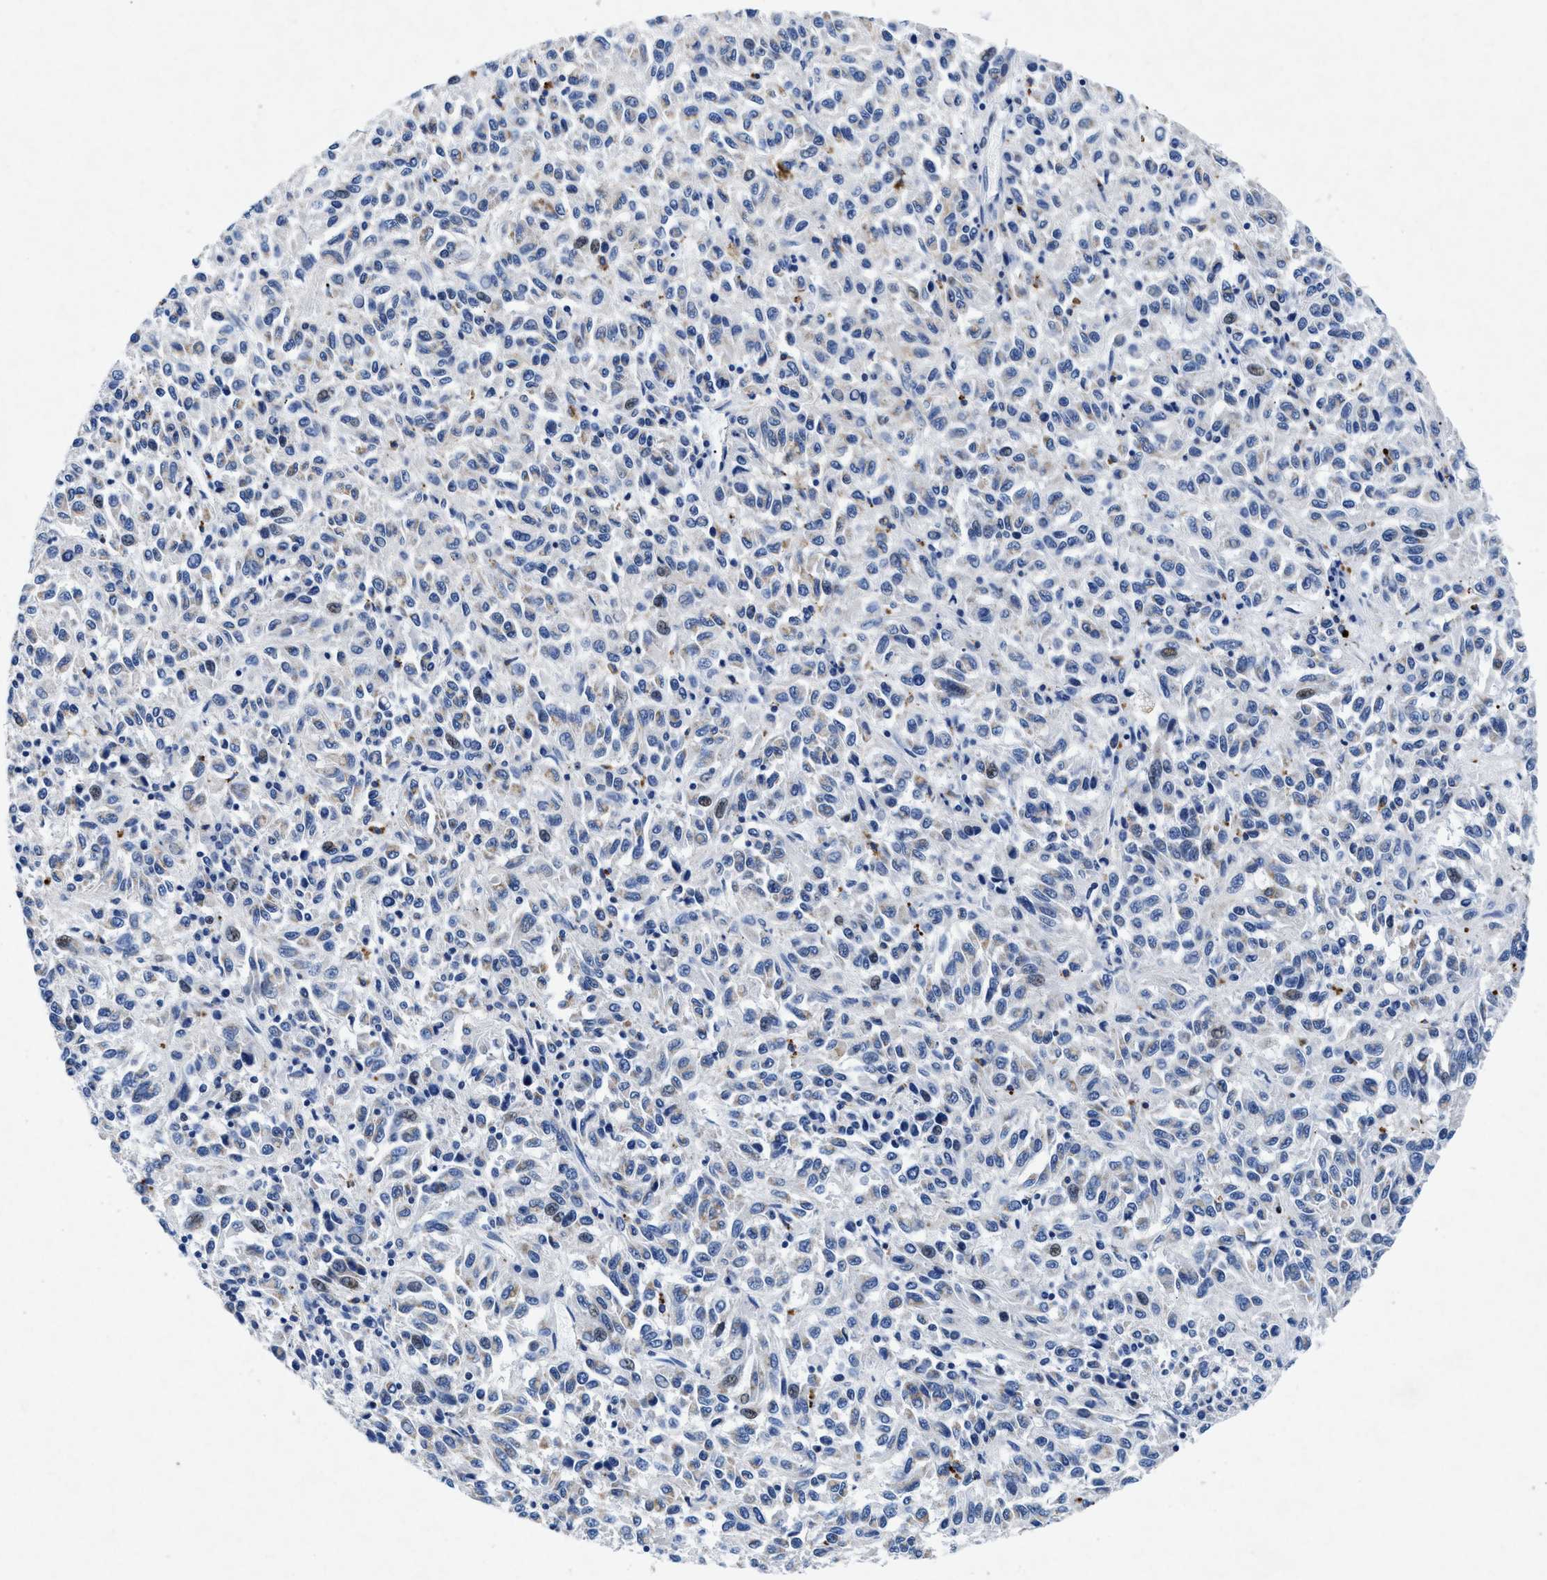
{"staining": {"intensity": "weak", "quantity": "<25%", "location": "cytoplasmic/membranous,nuclear"}, "tissue": "melanoma", "cell_type": "Tumor cells", "image_type": "cancer", "snomed": [{"axis": "morphology", "description": "Malignant melanoma, Metastatic site"}, {"axis": "topography", "description": "Lung"}], "caption": "The micrograph exhibits no staining of tumor cells in malignant melanoma (metastatic site).", "gene": "MAP6", "patient": {"sex": "male", "age": 64}}